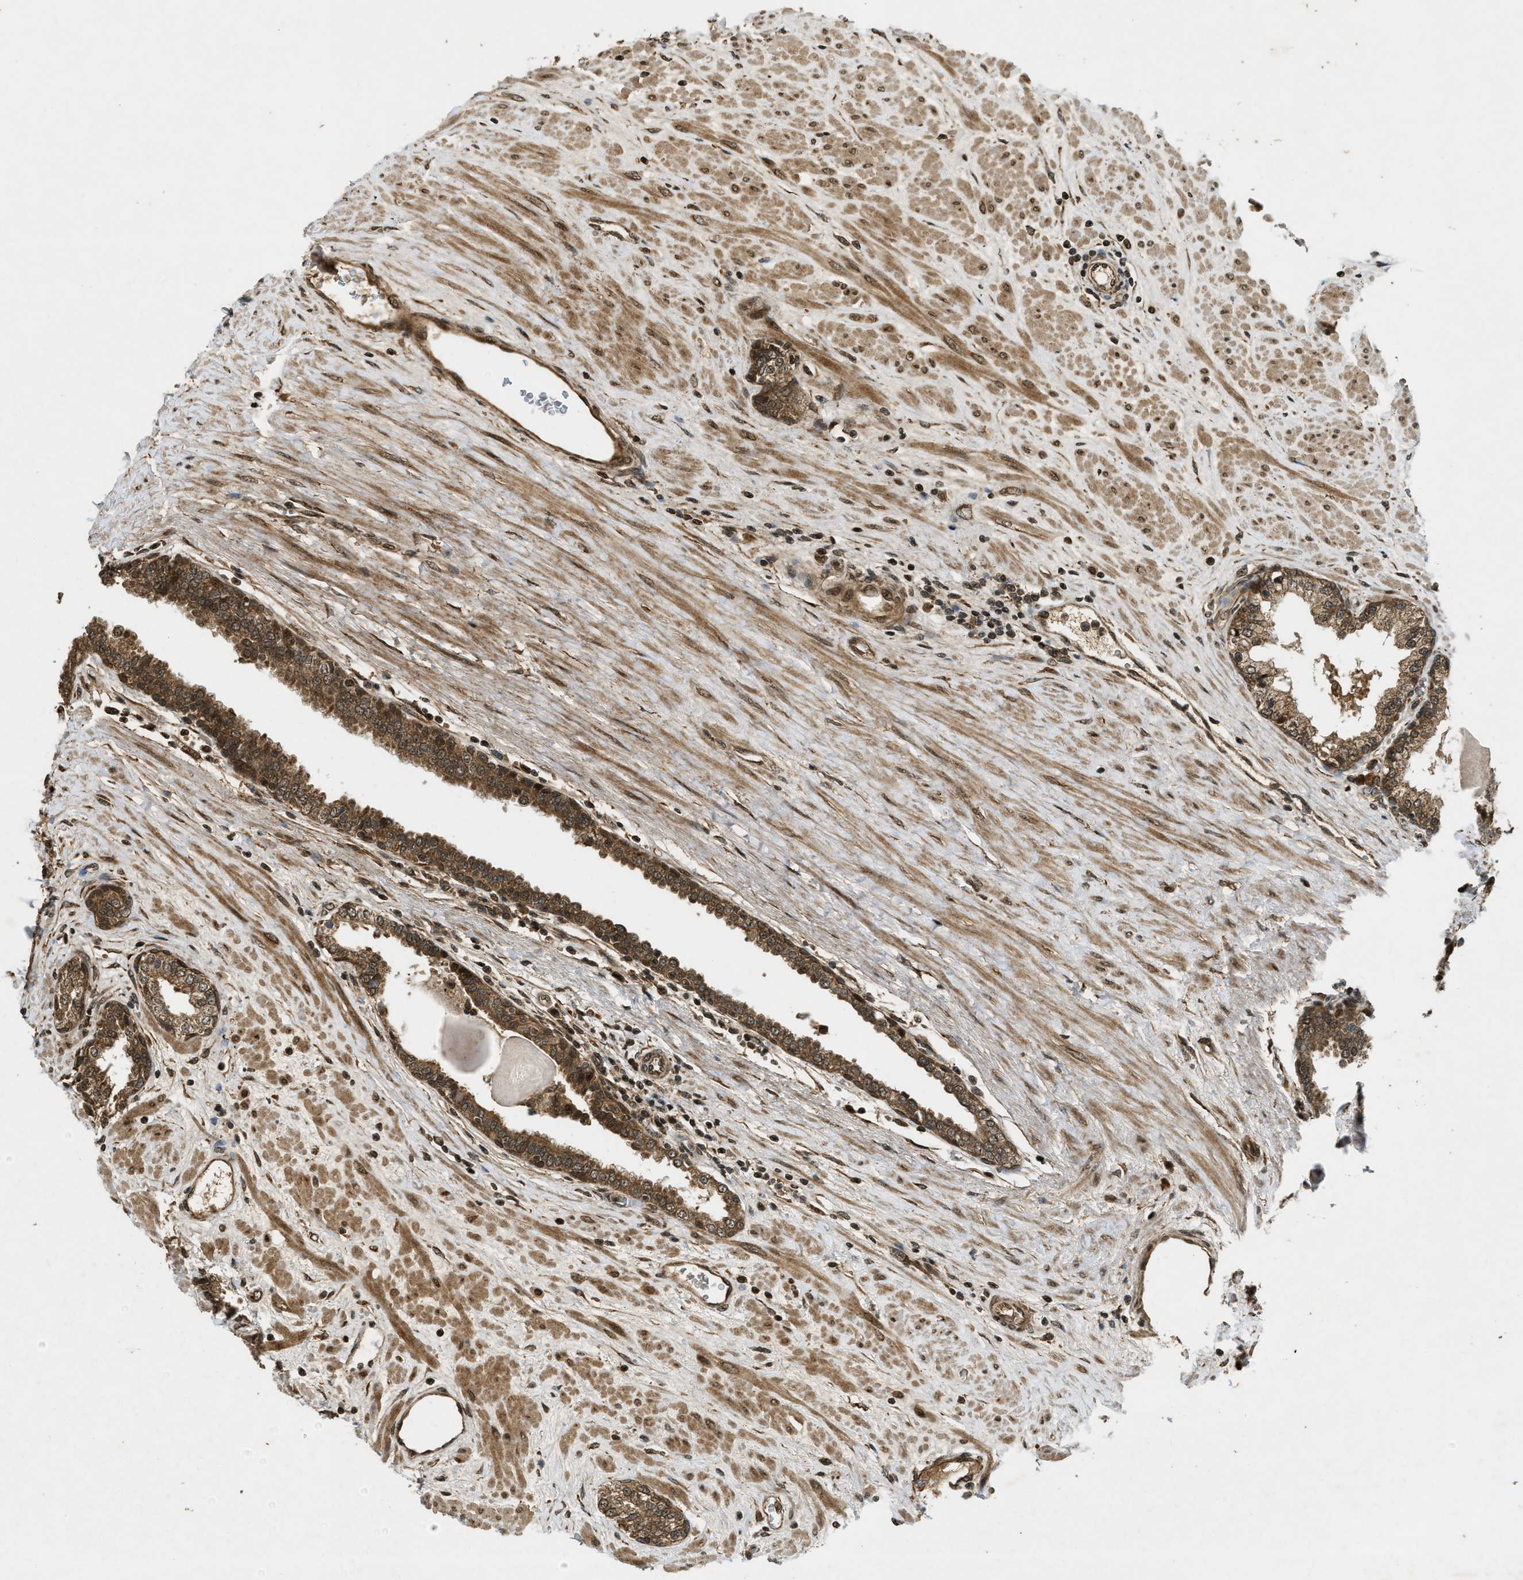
{"staining": {"intensity": "moderate", "quantity": ">75%", "location": "cytoplasmic/membranous"}, "tissue": "prostate", "cell_type": "Glandular cells", "image_type": "normal", "snomed": [{"axis": "morphology", "description": "Normal tissue, NOS"}, {"axis": "topography", "description": "Prostate"}], "caption": "Protein expression by immunohistochemistry displays moderate cytoplasmic/membranous expression in about >75% of glandular cells in benign prostate. (brown staining indicates protein expression, while blue staining denotes nuclei).", "gene": "EIF2AK3", "patient": {"sex": "male", "age": 51}}